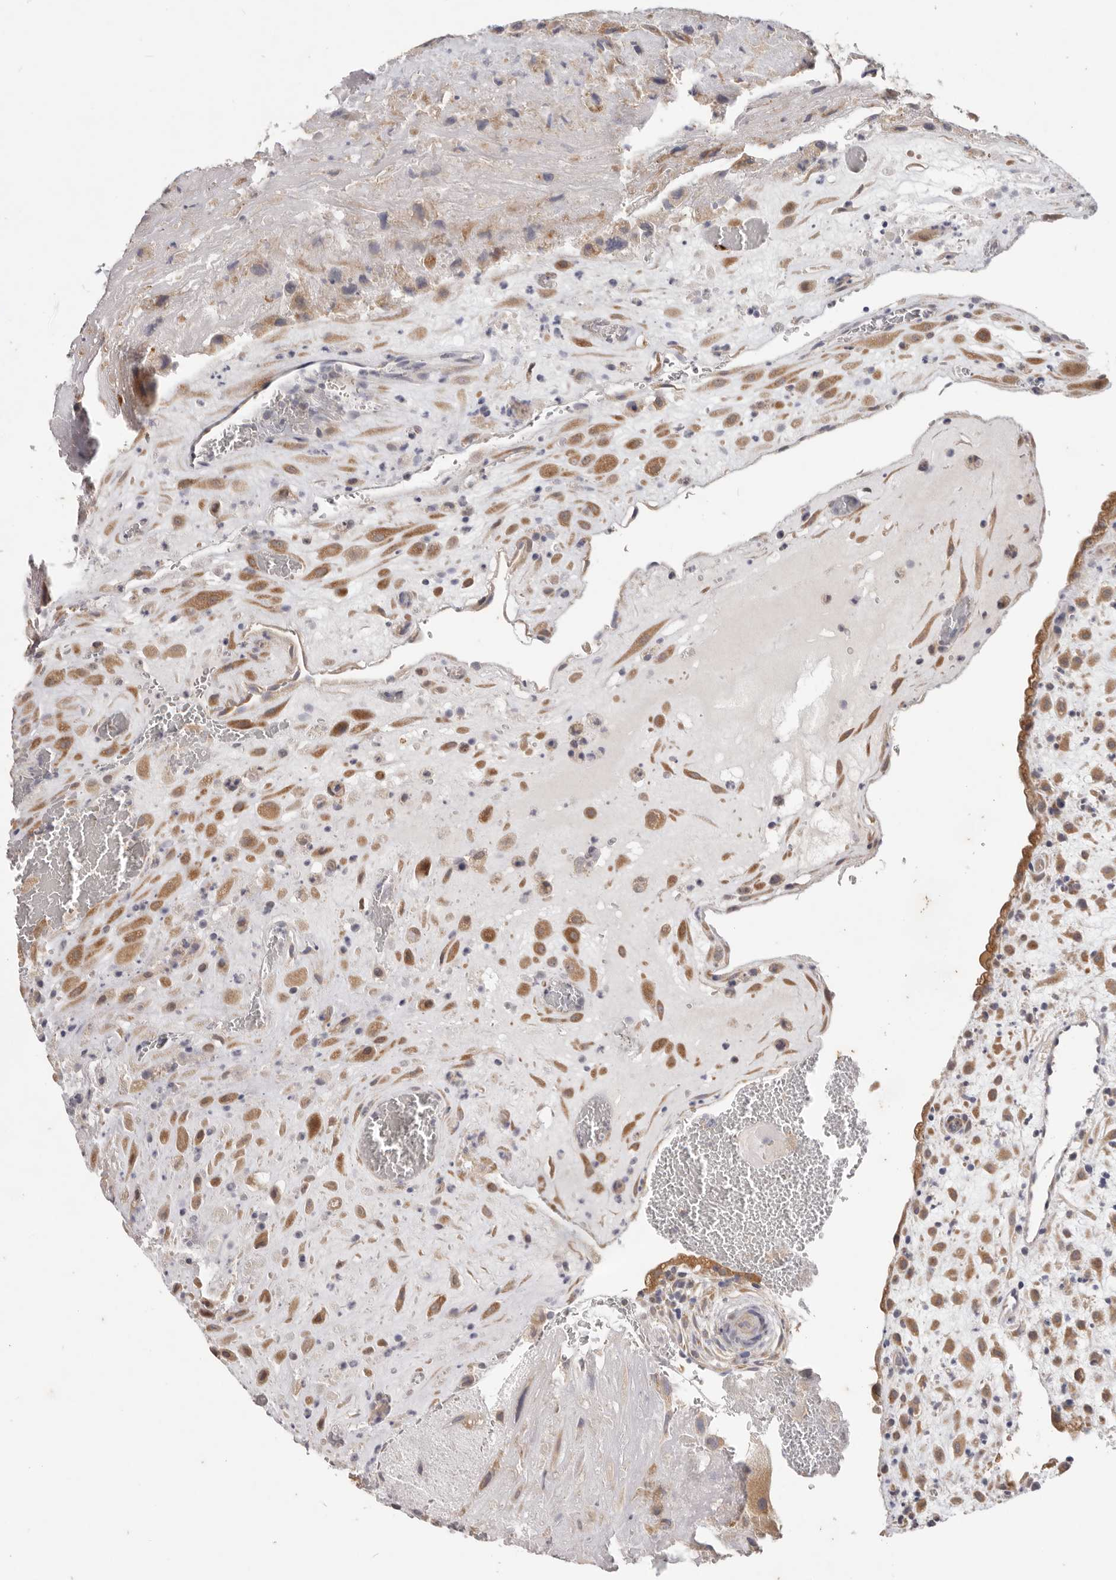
{"staining": {"intensity": "weak", "quantity": ">75%", "location": "cytoplasmic/membranous"}, "tissue": "placenta", "cell_type": "Decidual cells", "image_type": "normal", "snomed": [{"axis": "morphology", "description": "Normal tissue, NOS"}, {"axis": "topography", "description": "Placenta"}], "caption": "Placenta stained with a protein marker displays weak staining in decidual cells.", "gene": "WDR77", "patient": {"sex": "female", "age": 35}}